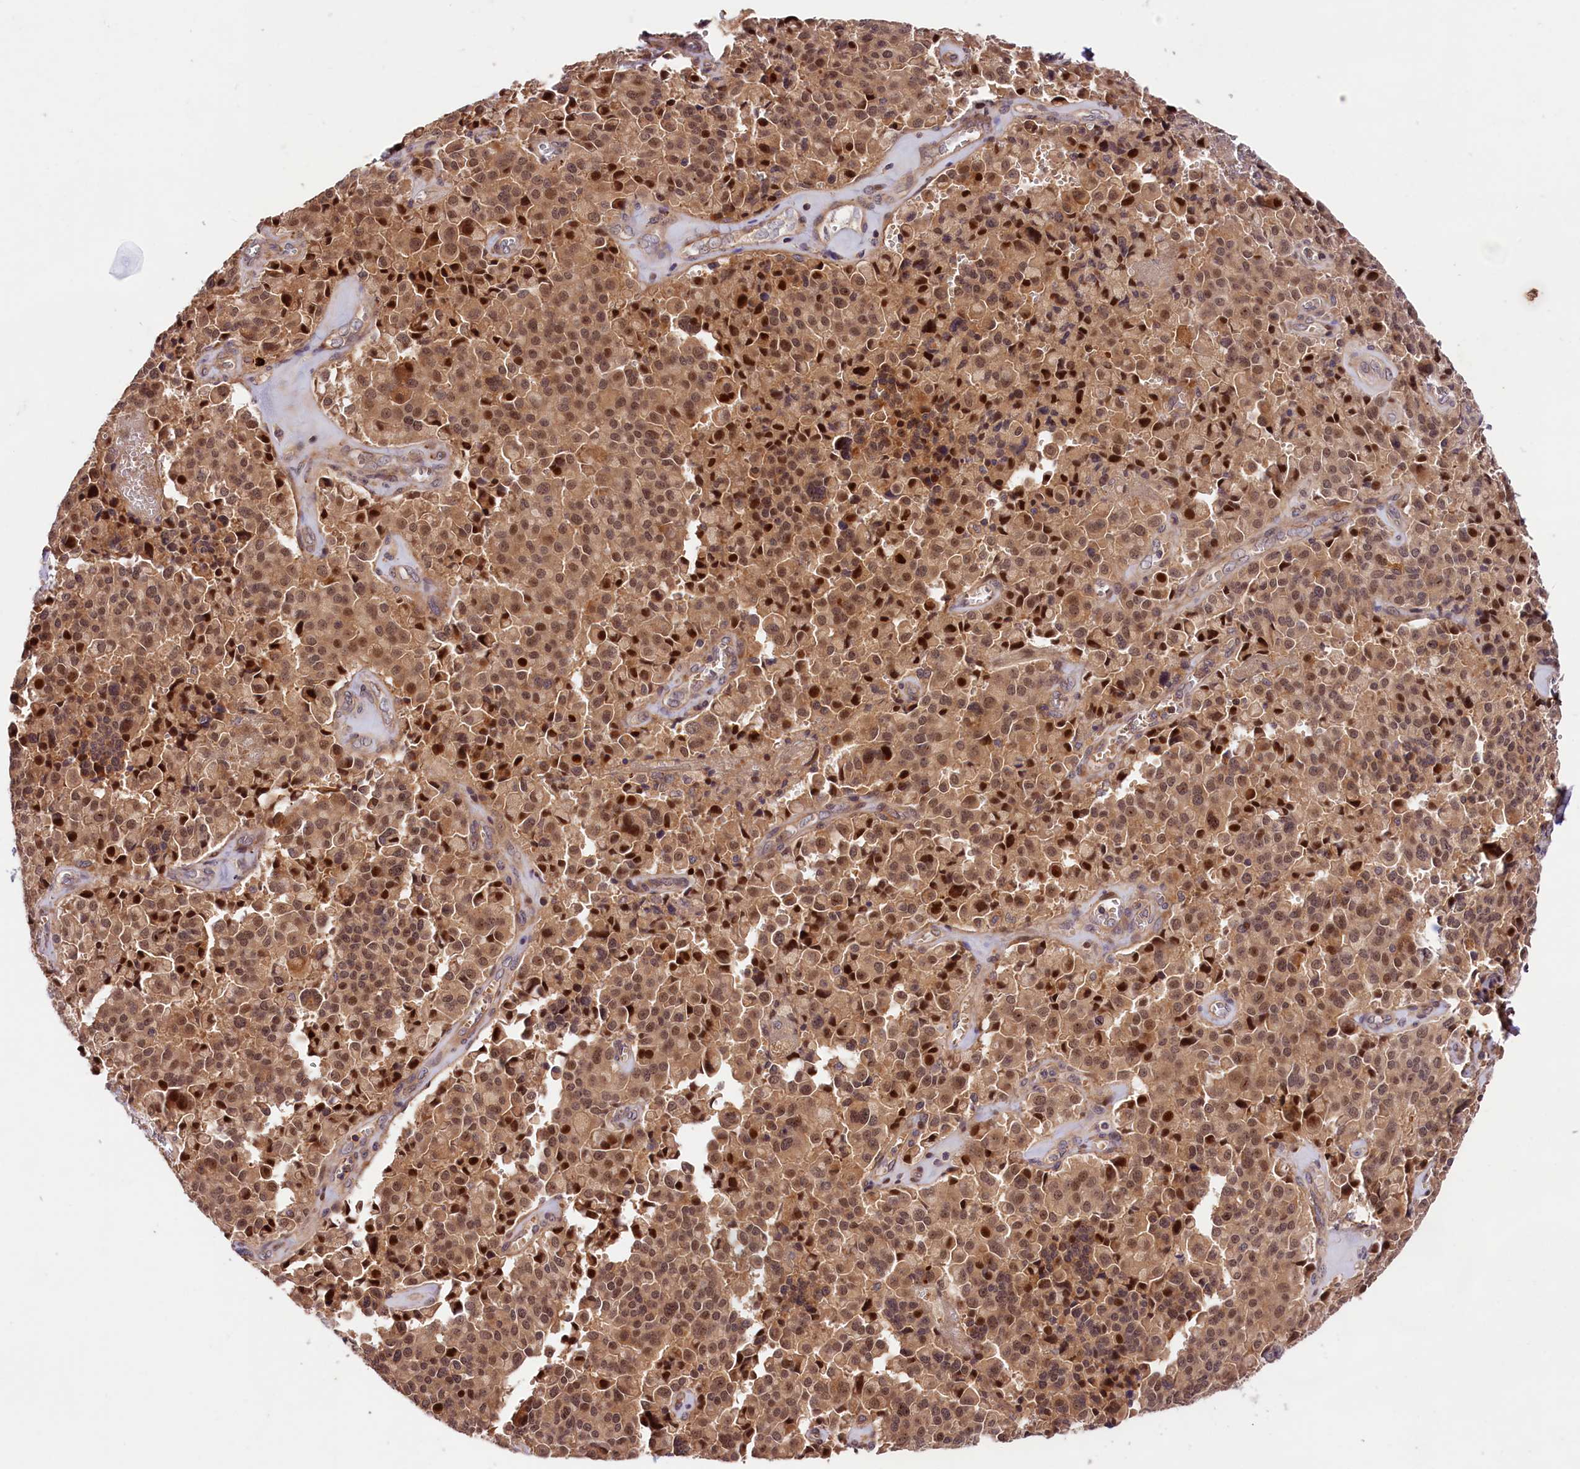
{"staining": {"intensity": "moderate", "quantity": ">75%", "location": "cytoplasmic/membranous,nuclear"}, "tissue": "pancreatic cancer", "cell_type": "Tumor cells", "image_type": "cancer", "snomed": [{"axis": "morphology", "description": "Adenocarcinoma, NOS"}, {"axis": "topography", "description": "Pancreas"}], "caption": "The image exhibits a brown stain indicating the presence of a protein in the cytoplasmic/membranous and nuclear of tumor cells in pancreatic cancer. (DAB (3,3'-diaminobenzidine) IHC, brown staining for protein, blue staining for nuclei).", "gene": "CACNA1H", "patient": {"sex": "male", "age": 65}}